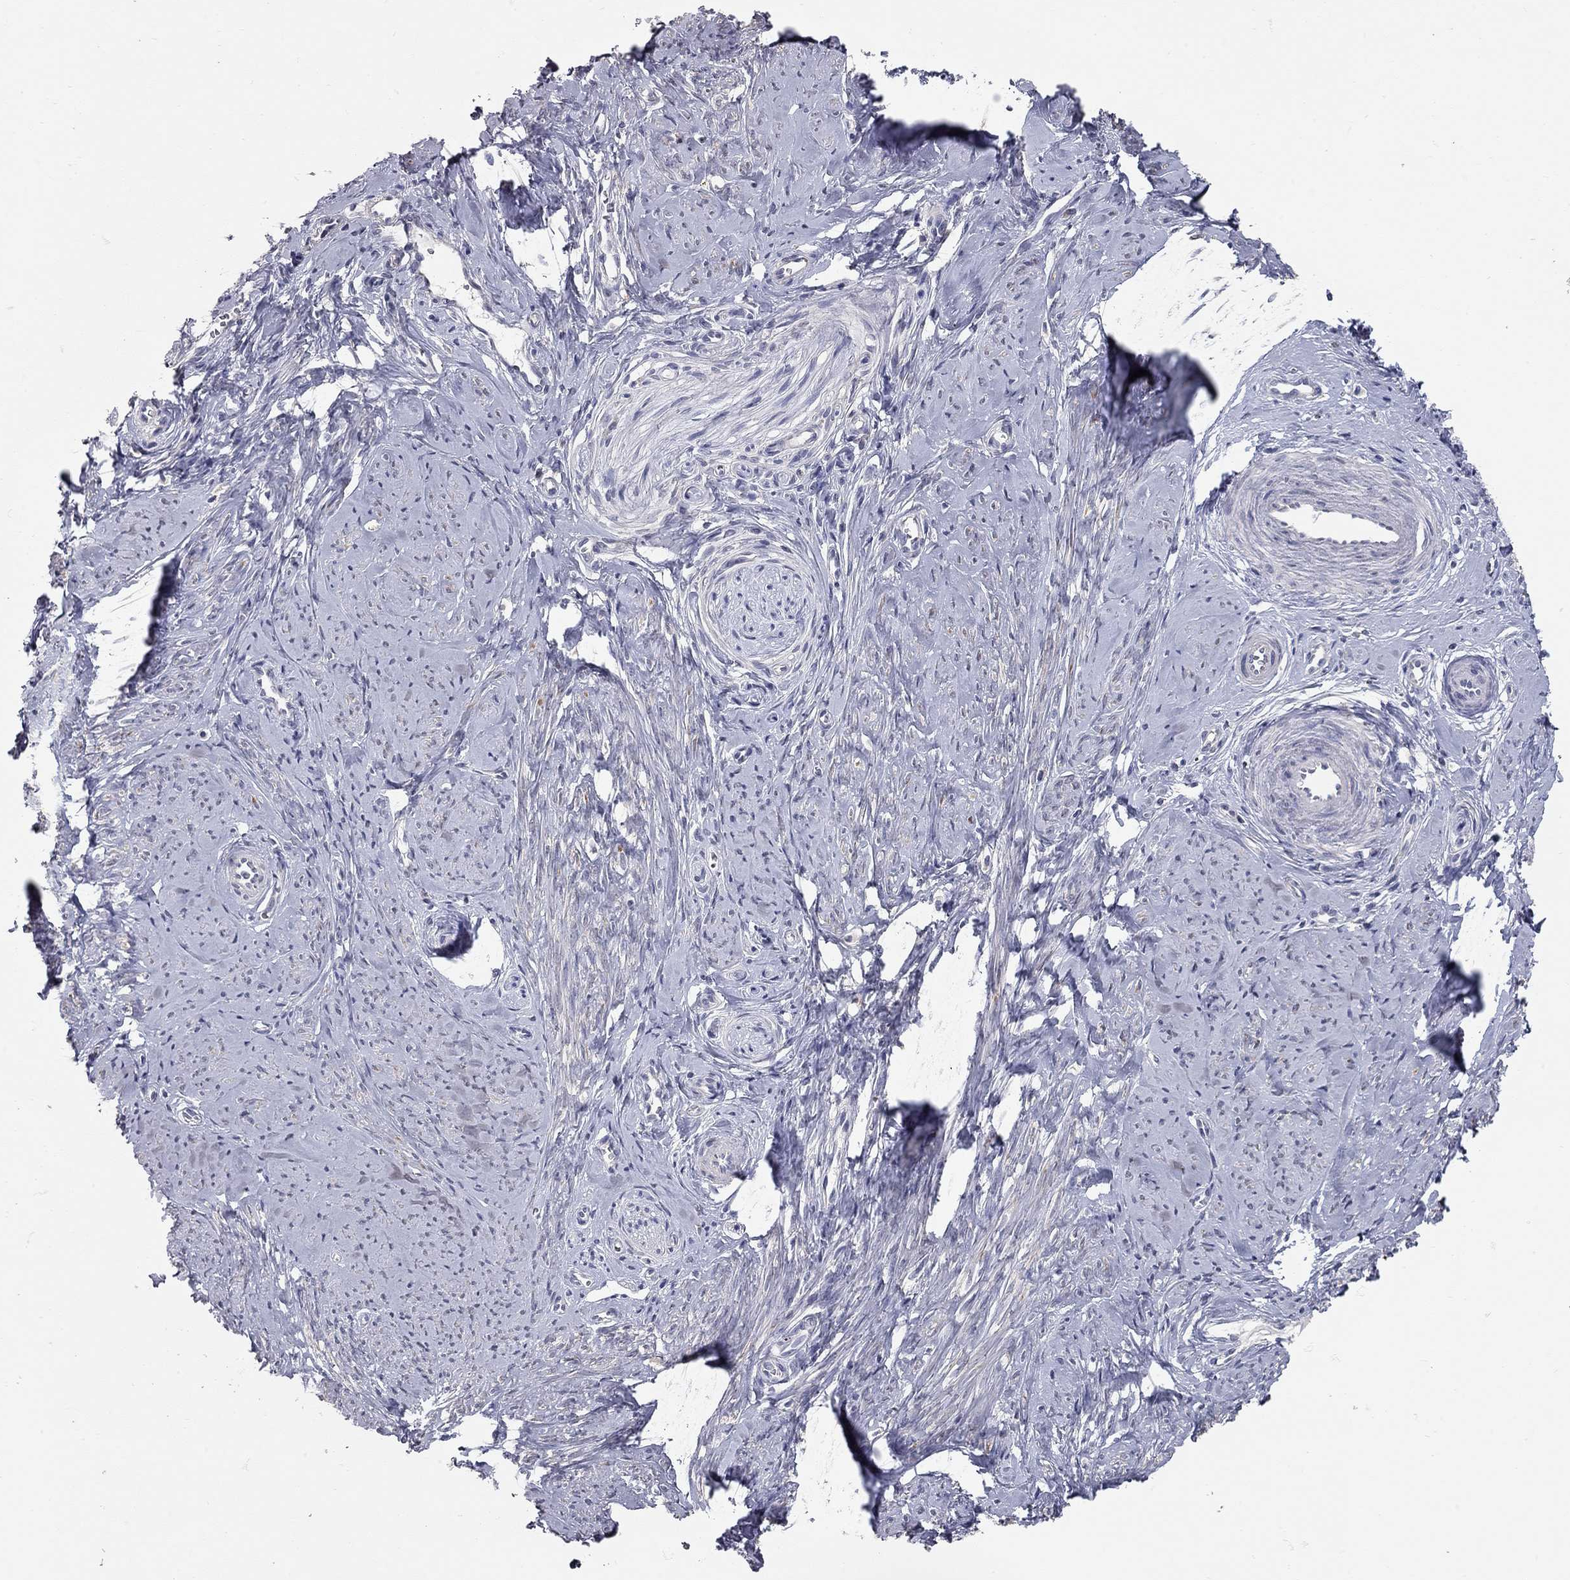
{"staining": {"intensity": "negative", "quantity": "none", "location": "none"}, "tissue": "smooth muscle", "cell_type": "Smooth muscle cells", "image_type": "normal", "snomed": [{"axis": "morphology", "description": "Normal tissue, NOS"}, {"axis": "topography", "description": "Smooth muscle"}], "caption": "DAB immunohistochemical staining of normal human smooth muscle exhibits no significant staining in smooth muscle cells. (Brightfield microscopy of DAB immunohistochemistry (IHC) at high magnification).", "gene": "XAGE2", "patient": {"sex": "female", "age": 48}}